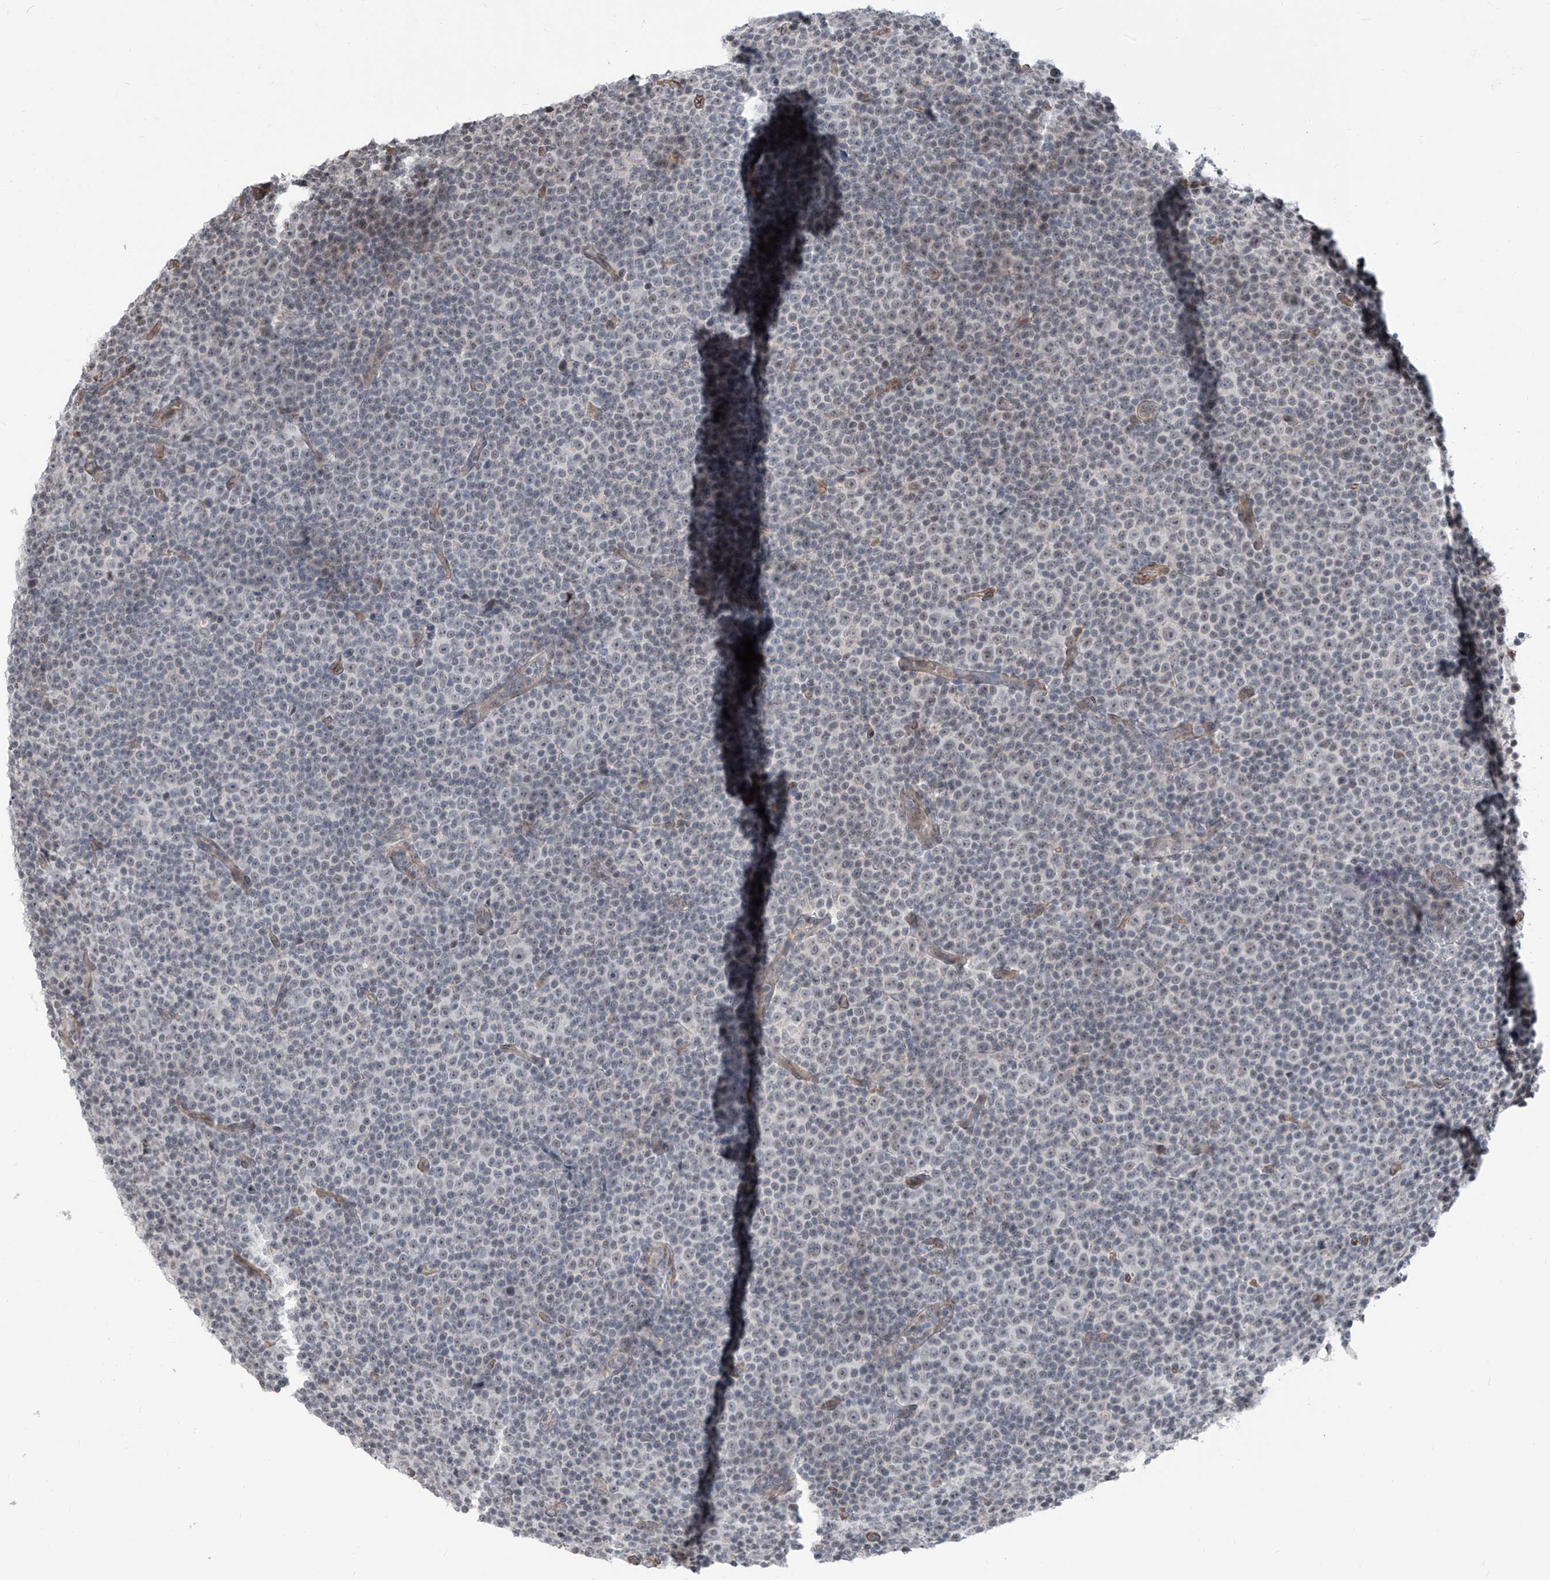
{"staining": {"intensity": "negative", "quantity": "none", "location": "none"}, "tissue": "lymphoma", "cell_type": "Tumor cells", "image_type": "cancer", "snomed": [{"axis": "morphology", "description": "Malignant lymphoma, non-Hodgkin's type, Low grade"}, {"axis": "topography", "description": "Lymph node"}], "caption": "Immunohistochemical staining of human malignant lymphoma, non-Hodgkin's type (low-grade) displays no significant positivity in tumor cells.", "gene": "METAP1D", "patient": {"sex": "female", "age": 67}}